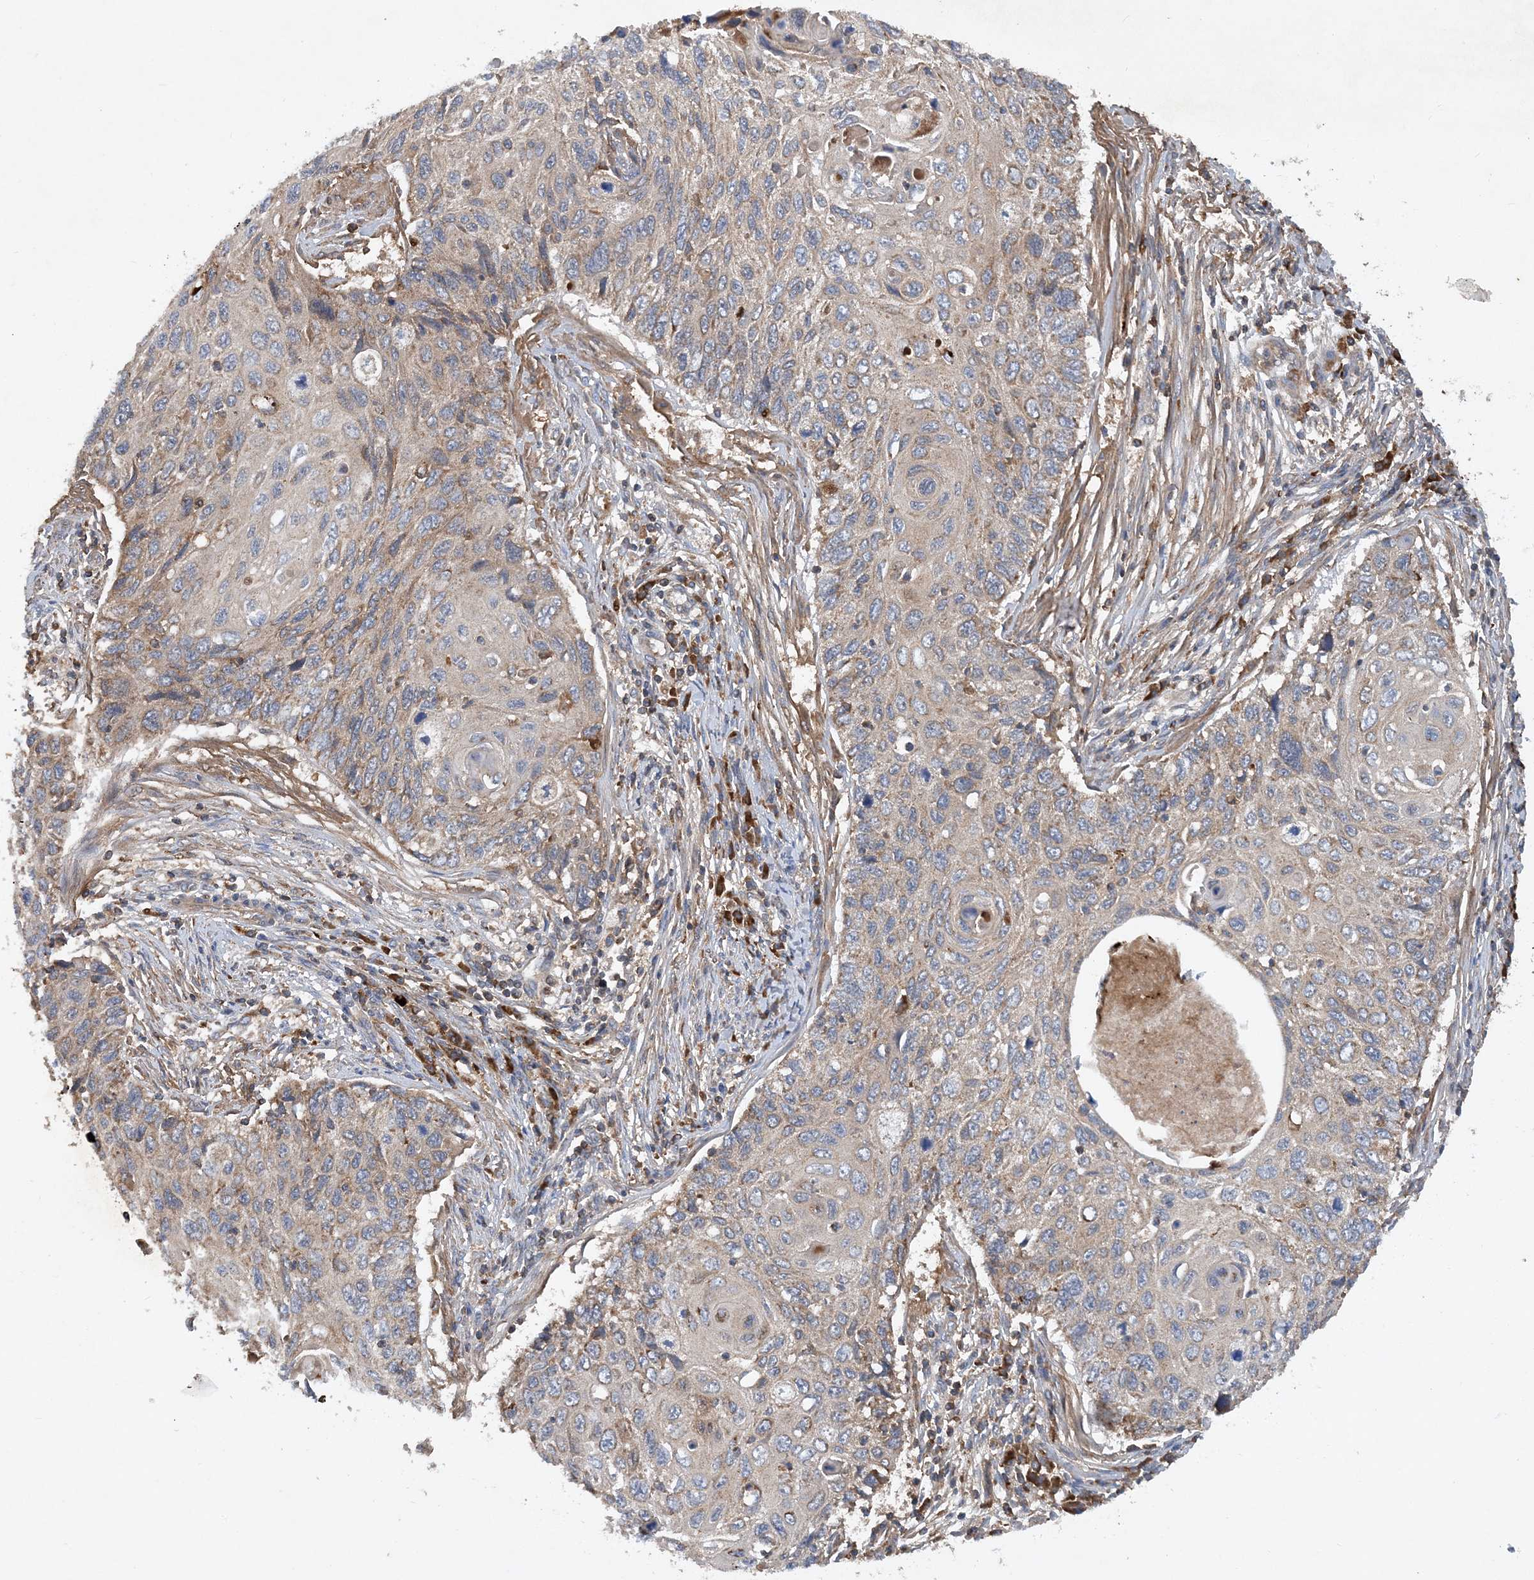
{"staining": {"intensity": "negative", "quantity": "none", "location": "none"}, "tissue": "cervical cancer", "cell_type": "Tumor cells", "image_type": "cancer", "snomed": [{"axis": "morphology", "description": "Squamous cell carcinoma, NOS"}, {"axis": "topography", "description": "Cervix"}], "caption": "High power microscopy photomicrograph of an immunohistochemistry photomicrograph of cervical squamous cell carcinoma, revealing no significant positivity in tumor cells.", "gene": "STK19", "patient": {"sex": "female", "age": 70}}